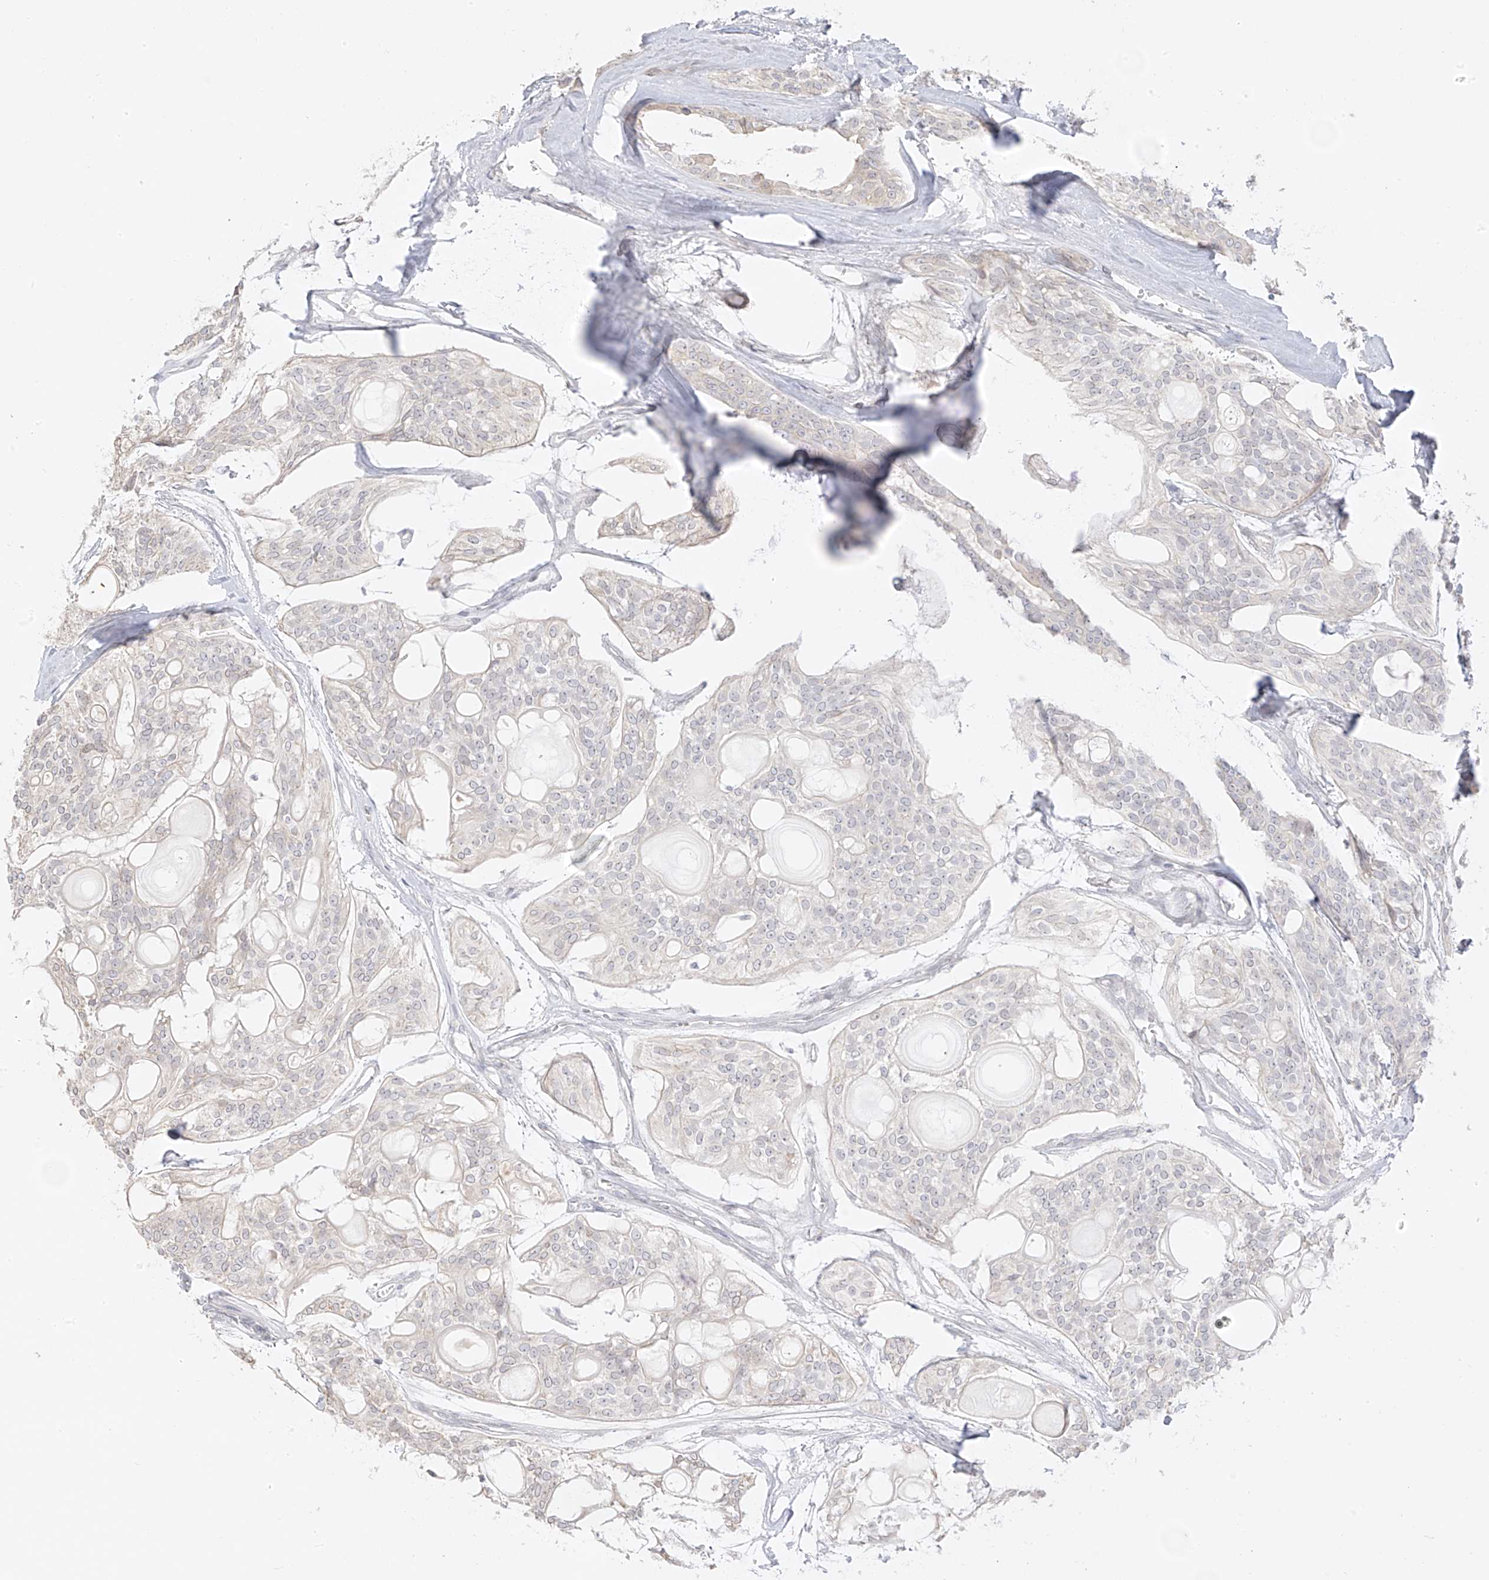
{"staining": {"intensity": "negative", "quantity": "none", "location": "none"}, "tissue": "head and neck cancer", "cell_type": "Tumor cells", "image_type": "cancer", "snomed": [{"axis": "morphology", "description": "Adenocarcinoma, NOS"}, {"axis": "topography", "description": "Head-Neck"}], "caption": "High power microscopy photomicrograph of an immunohistochemistry (IHC) image of head and neck cancer (adenocarcinoma), revealing no significant expression in tumor cells.", "gene": "DCDC2", "patient": {"sex": "male", "age": 66}}